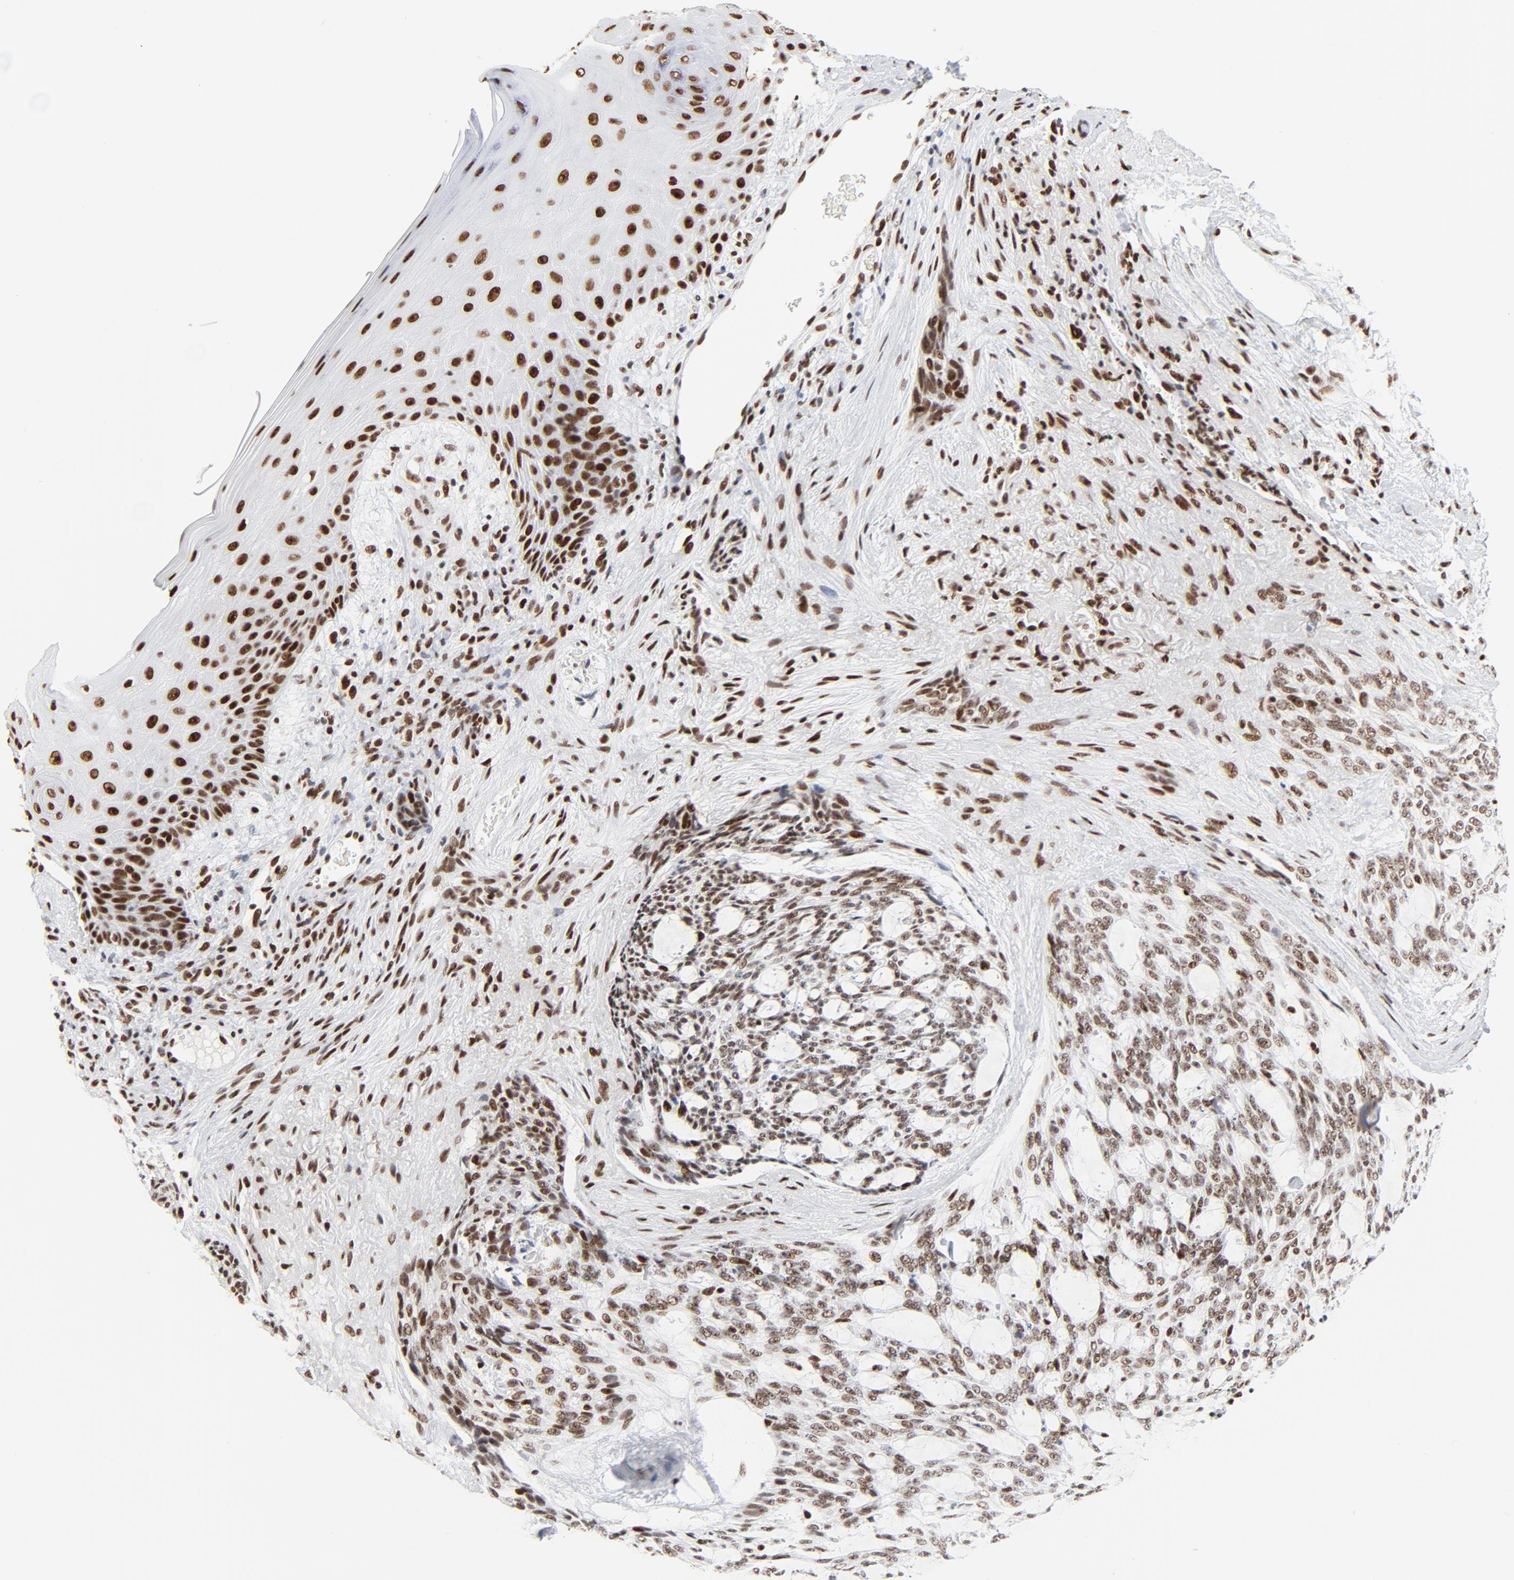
{"staining": {"intensity": "moderate", "quantity": ">75%", "location": "nuclear"}, "tissue": "skin cancer", "cell_type": "Tumor cells", "image_type": "cancer", "snomed": [{"axis": "morphology", "description": "Normal tissue, NOS"}, {"axis": "morphology", "description": "Basal cell carcinoma"}, {"axis": "topography", "description": "Skin"}], "caption": "This is a micrograph of immunohistochemistry (IHC) staining of basal cell carcinoma (skin), which shows moderate staining in the nuclear of tumor cells.", "gene": "GTF2H1", "patient": {"sex": "female", "age": 71}}